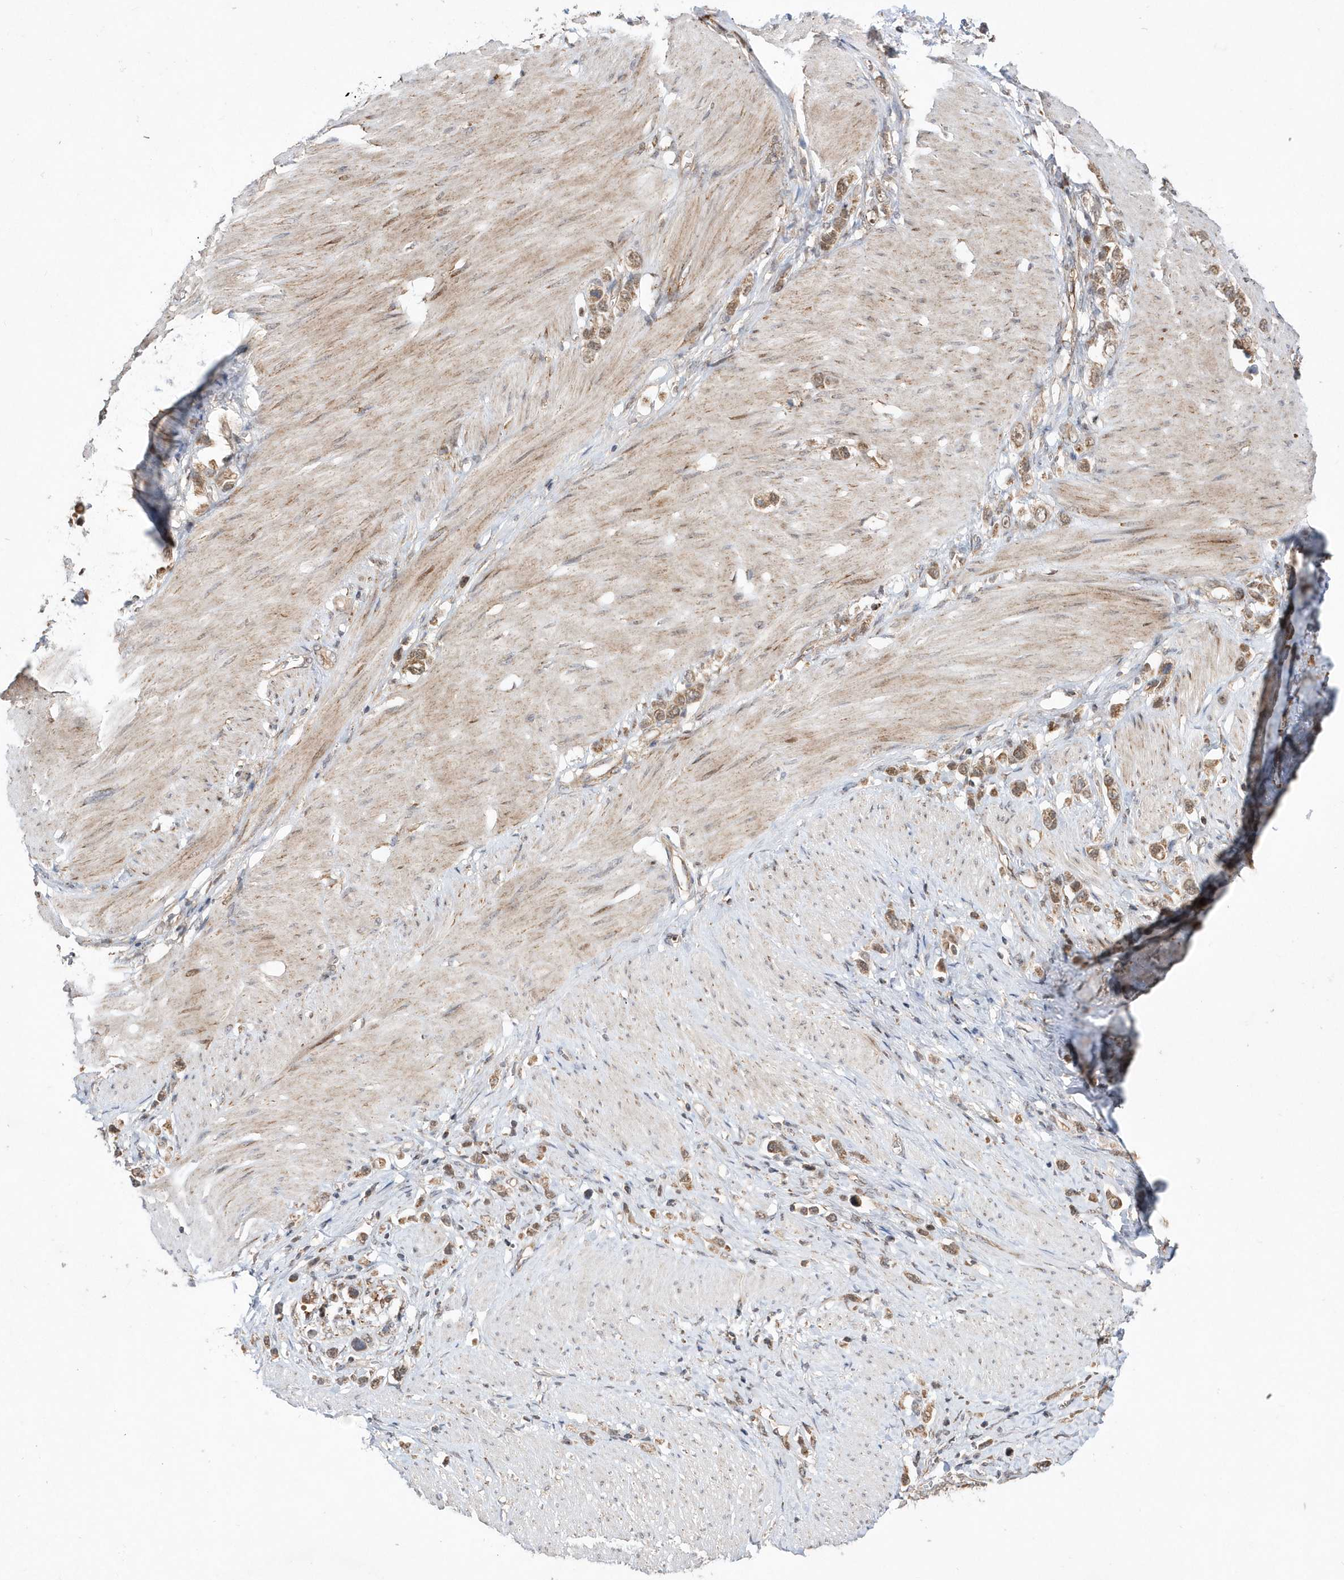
{"staining": {"intensity": "moderate", "quantity": ">75%", "location": "cytoplasmic/membranous"}, "tissue": "stomach cancer", "cell_type": "Tumor cells", "image_type": "cancer", "snomed": [{"axis": "morphology", "description": "Normal tissue, NOS"}, {"axis": "morphology", "description": "Adenocarcinoma, NOS"}, {"axis": "topography", "description": "Stomach, upper"}, {"axis": "topography", "description": "Stomach"}], "caption": "Immunohistochemistry histopathology image of neoplastic tissue: stomach cancer (adenocarcinoma) stained using immunohistochemistry reveals medium levels of moderate protein expression localized specifically in the cytoplasmic/membranous of tumor cells, appearing as a cytoplasmic/membranous brown color.", "gene": "DALRD3", "patient": {"sex": "female", "age": 65}}